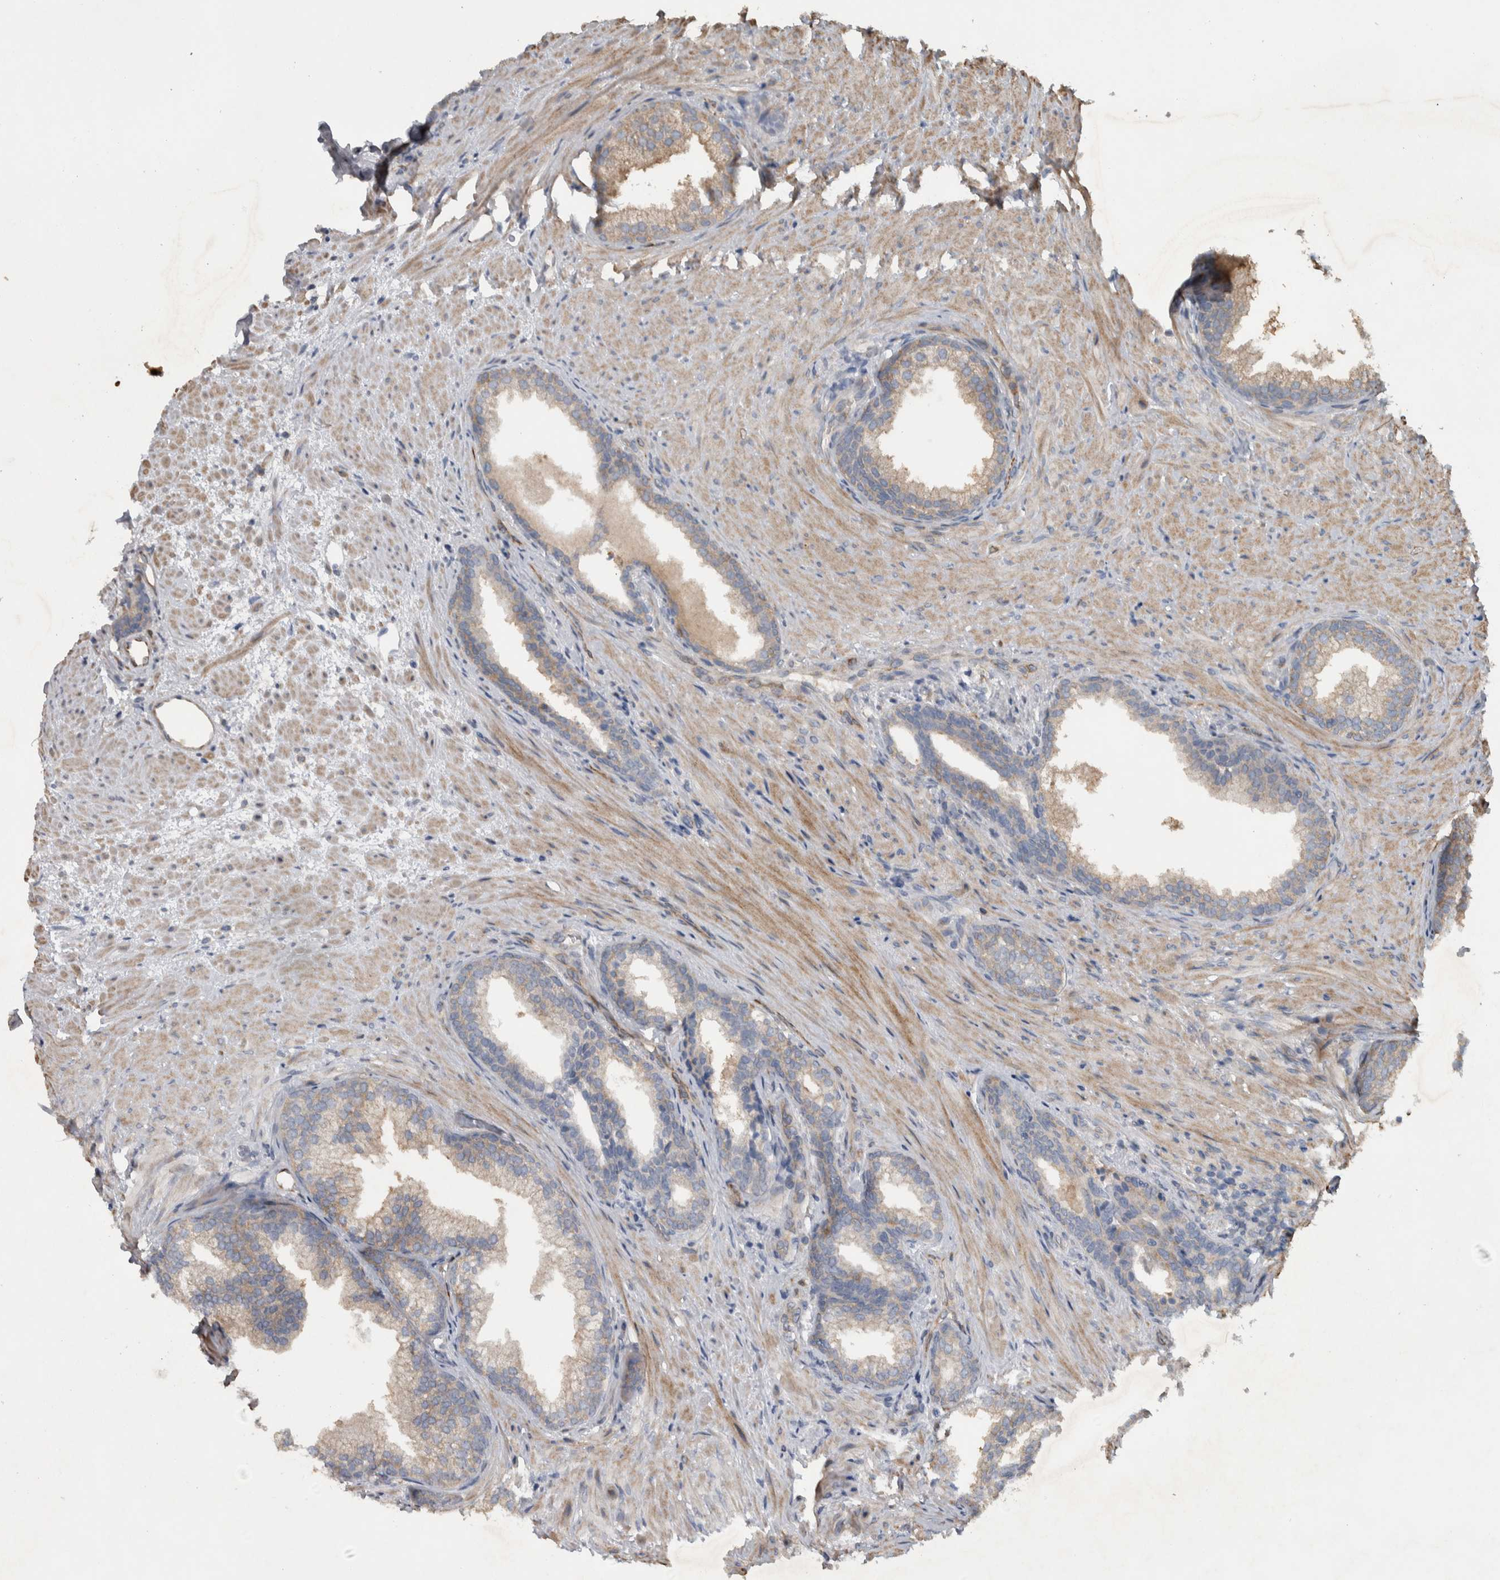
{"staining": {"intensity": "moderate", "quantity": "25%-75%", "location": "cytoplasmic/membranous"}, "tissue": "prostate", "cell_type": "Glandular cells", "image_type": "normal", "snomed": [{"axis": "morphology", "description": "Normal tissue, NOS"}, {"axis": "topography", "description": "Prostate"}], "caption": "The photomicrograph shows immunohistochemical staining of unremarkable prostate. There is moderate cytoplasmic/membranous expression is present in approximately 25%-75% of glandular cells. (DAB (3,3'-diaminobenzidine) IHC with brightfield microscopy, high magnification).", "gene": "NT5C2", "patient": {"sex": "male", "age": 76}}